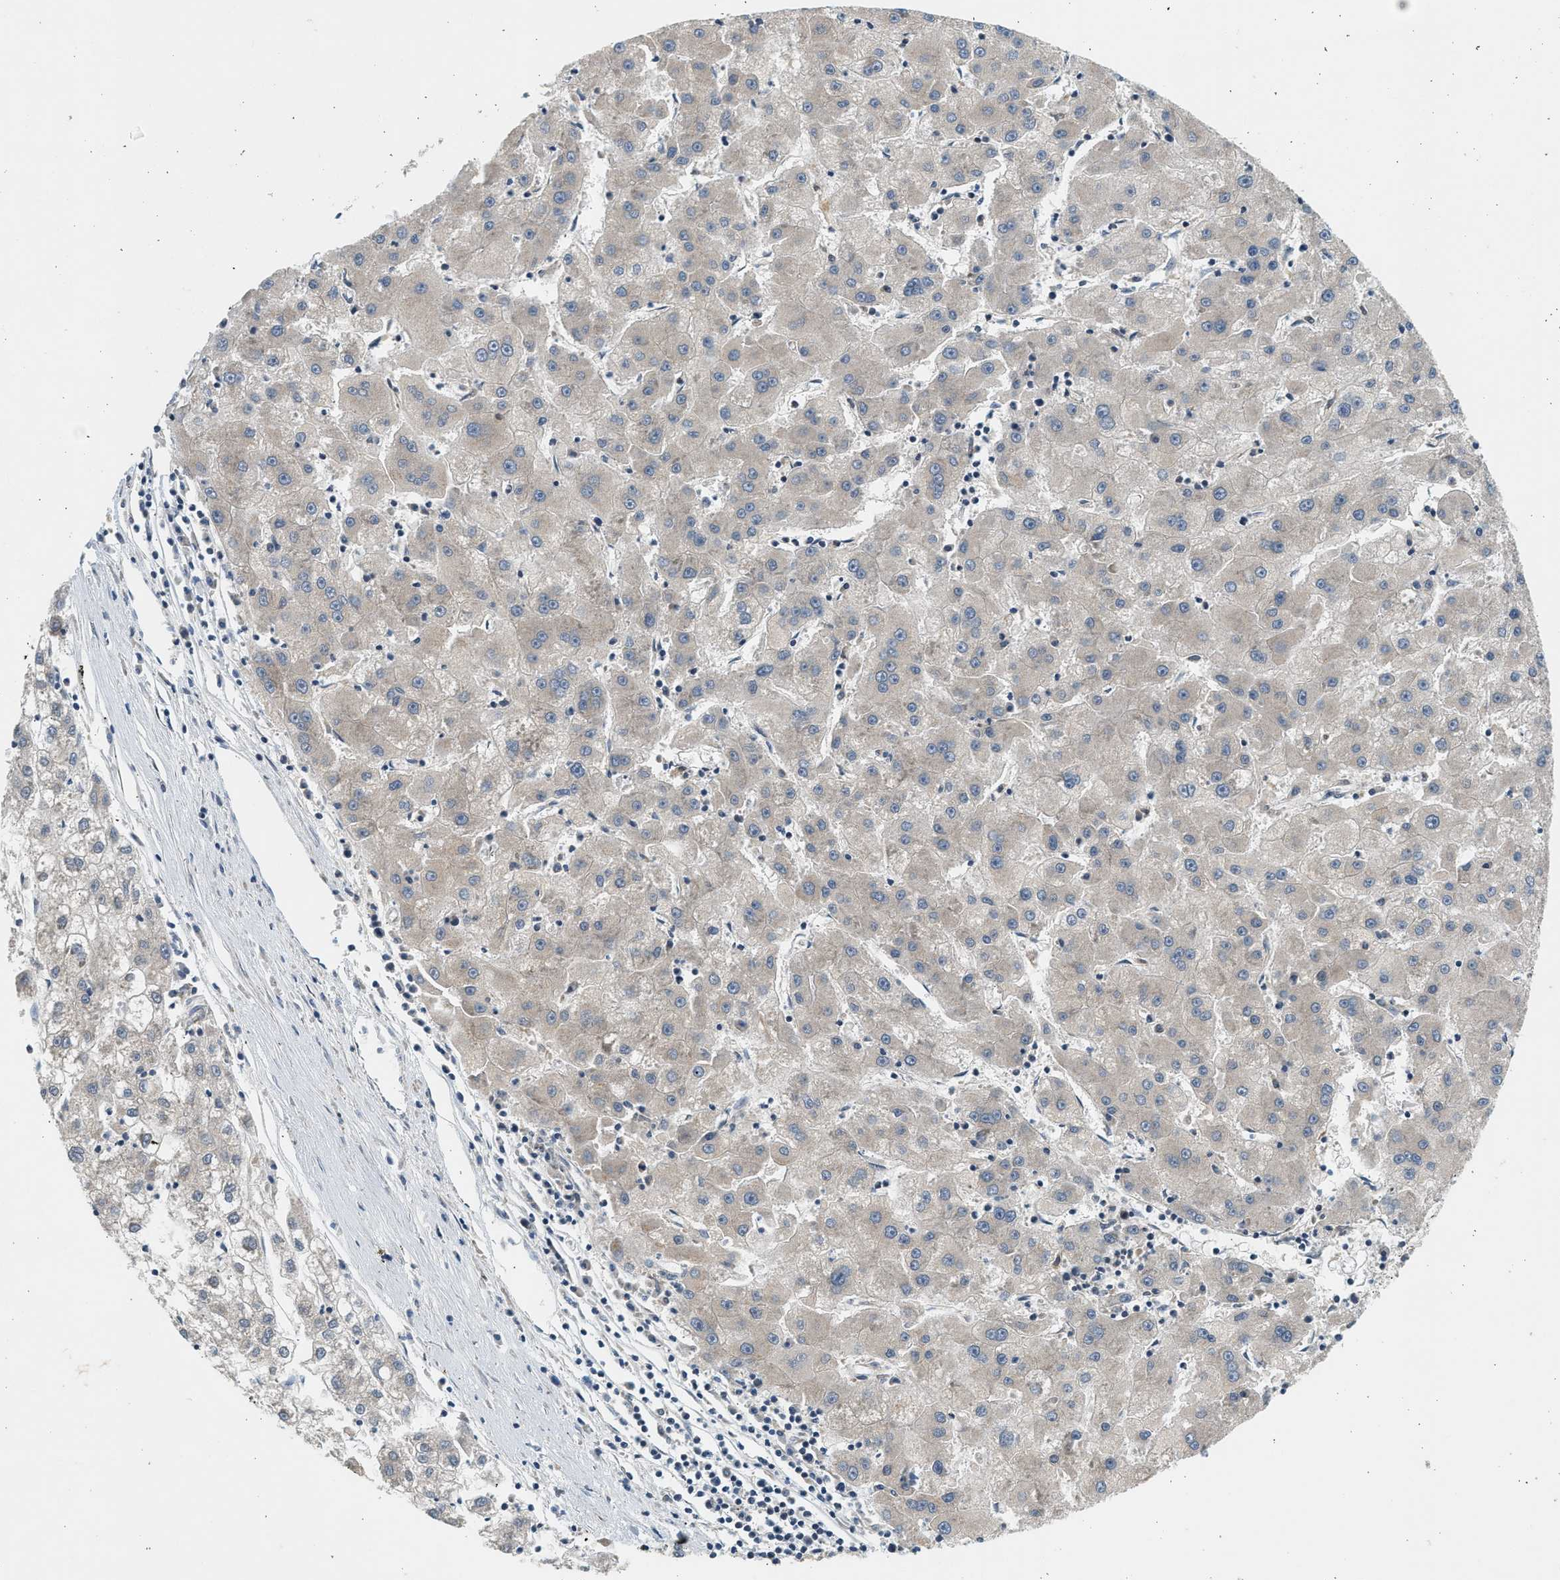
{"staining": {"intensity": "weak", "quantity": "<25%", "location": "cytoplasmic/membranous"}, "tissue": "liver cancer", "cell_type": "Tumor cells", "image_type": "cancer", "snomed": [{"axis": "morphology", "description": "Carcinoma, Hepatocellular, NOS"}, {"axis": "topography", "description": "Liver"}], "caption": "Immunohistochemistry of human liver cancer shows no positivity in tumor cells.", "gene": "KDELR2", "patient": {"sex": "male", "age": 72}}